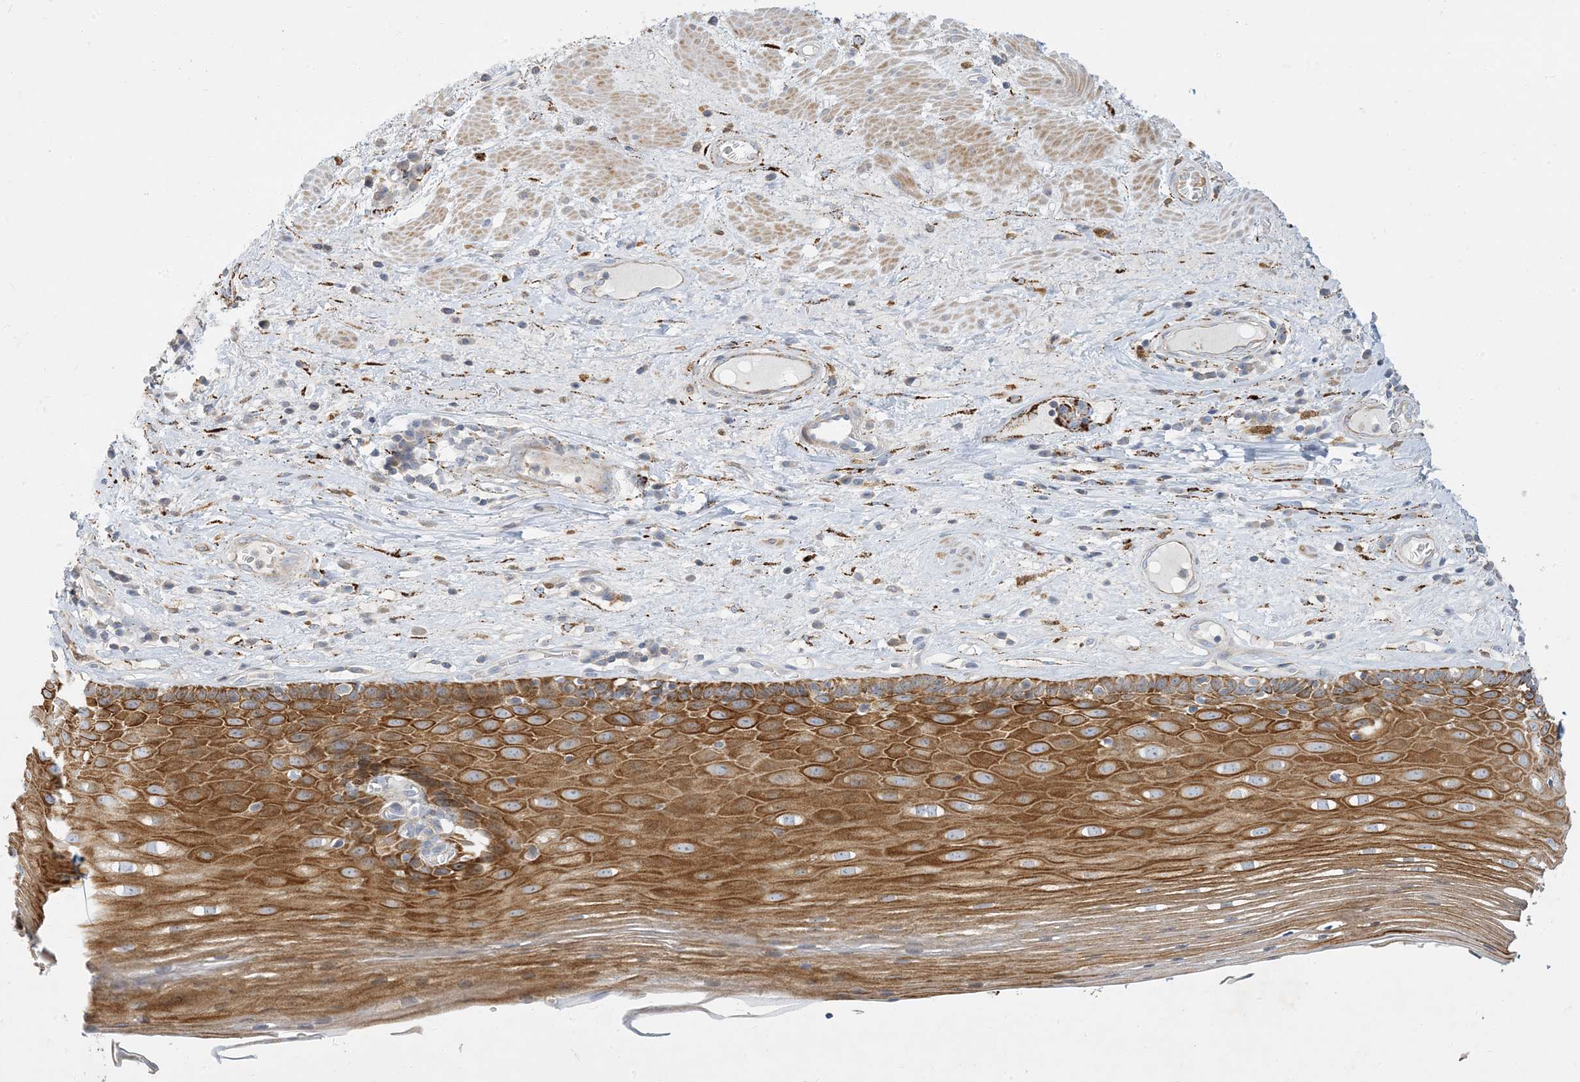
{"staining": {"intensity": "strong", "quantity": ">75%", "location": "cytoplasmic/membranous"}, "tissue": "esophagus", "cell_type": "Squamous epithelial cells", "image_type": "normal", "snomed": [{"axis": "morphology", "description": "Normal tissue, NOS"}, {"axis": "topography", "description": "Esophagus"}], "caption": "Esophagus stained for a protein (brown) demonstrates strong cytoplasmic/membranous positive positivity in approximately >75% of squamous epithelial cells.", "gene": "LTN1", "patient": {"sex": "male", "age": 62}}